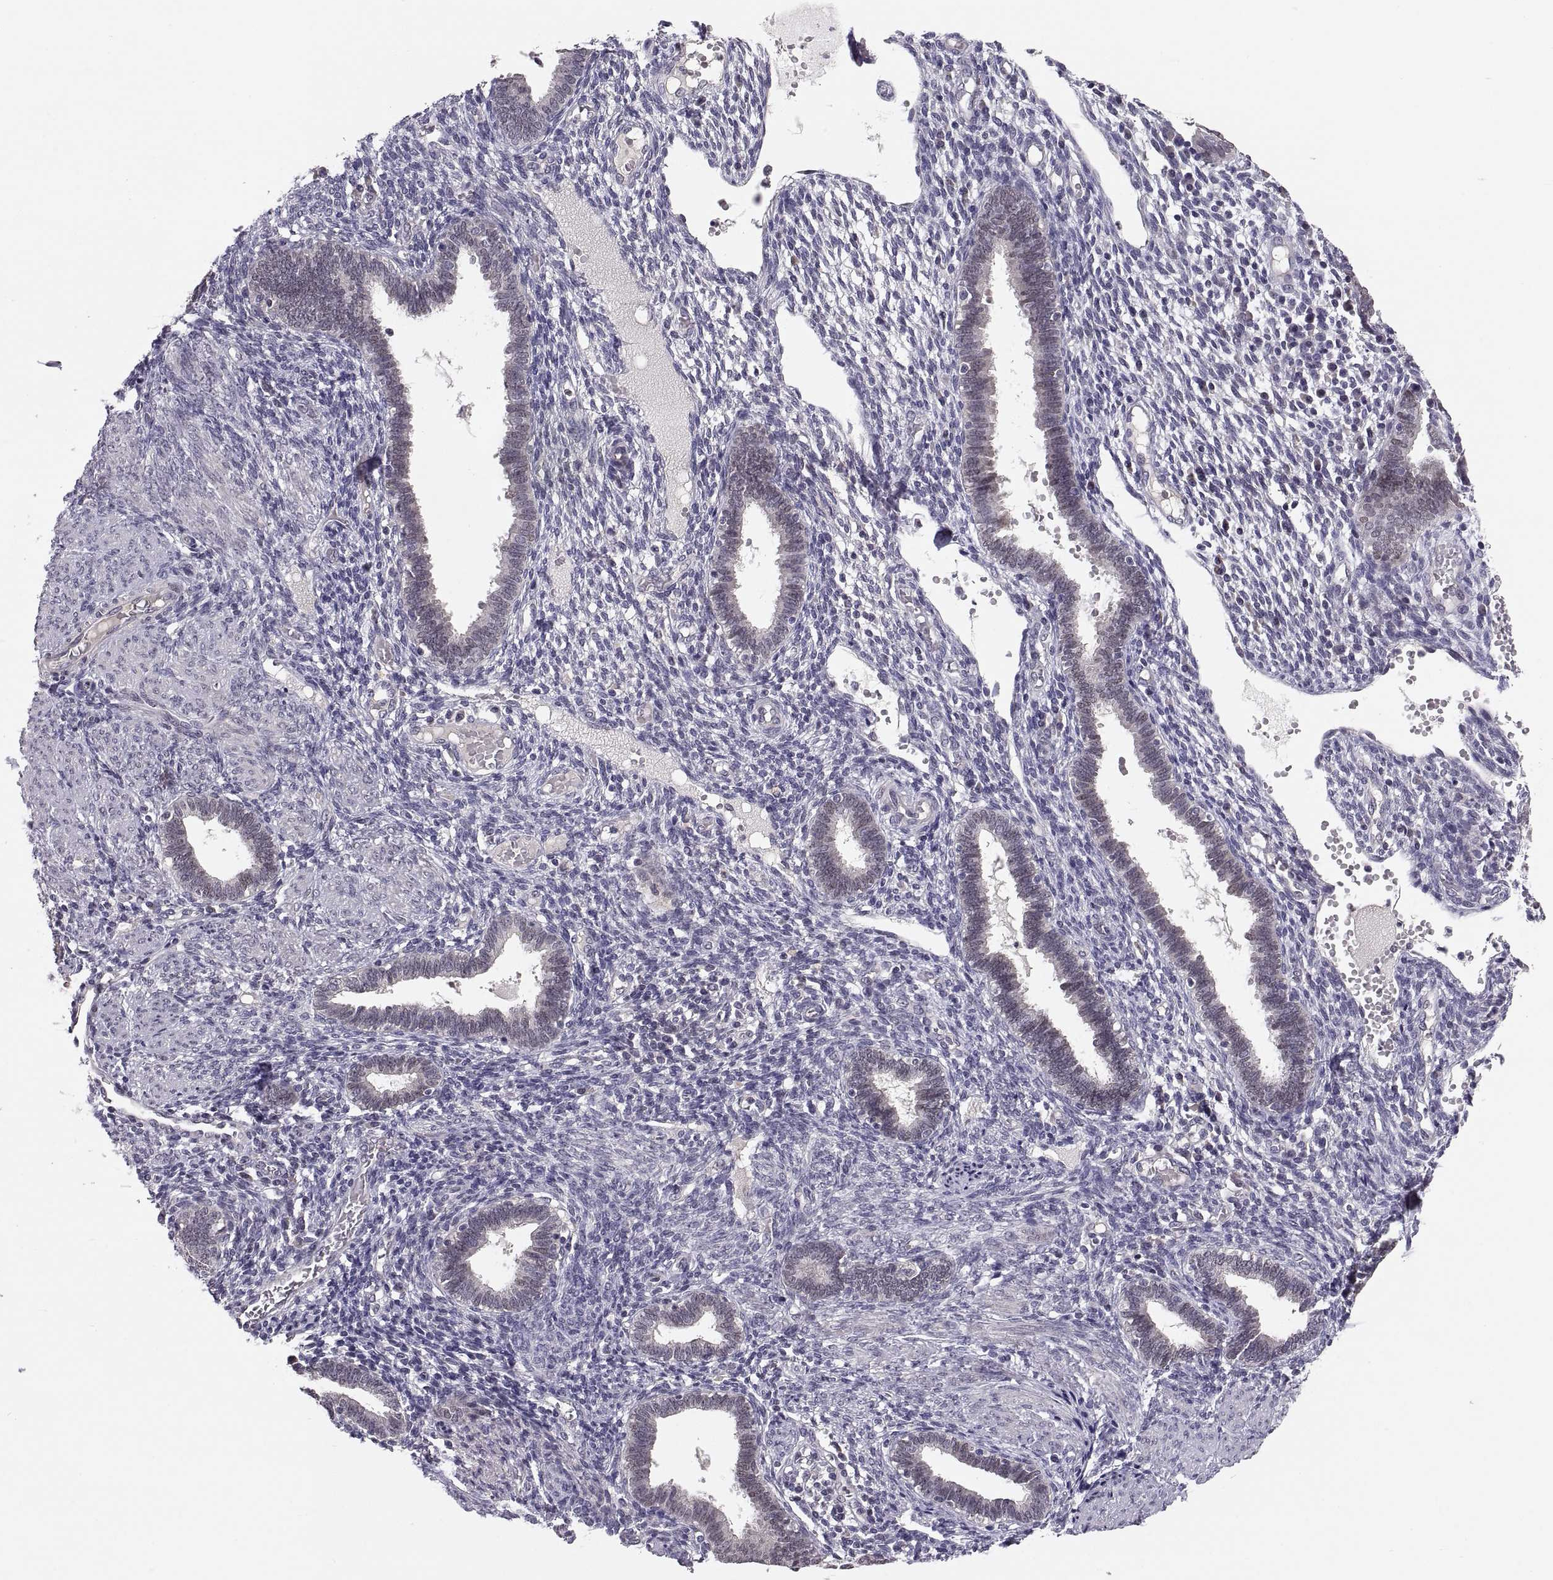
{"staining": {"intensity": "negative", "quantity": "none", "location": "none"}, "tissue": "endometrium", "cell_type": "Cells in endometrial stroma", "image_type": "normal", "snomed": [{"axis": "morphology", "description": "Normal tissue, NOS"}, {"axis": "topography", "description": "Endometrium"}], "caption": "An immunohistochemistry (IHC) photomicrograph of benign endometrium is shown. There is no staining in cells in endometrial stroma of endometrium. (Brightfield microscopy of DAB (3,3'-diaminobenzidine) IHC at high magnification).", "gene": "PAX2", "patient": {"sex": "female", "age": 42}}